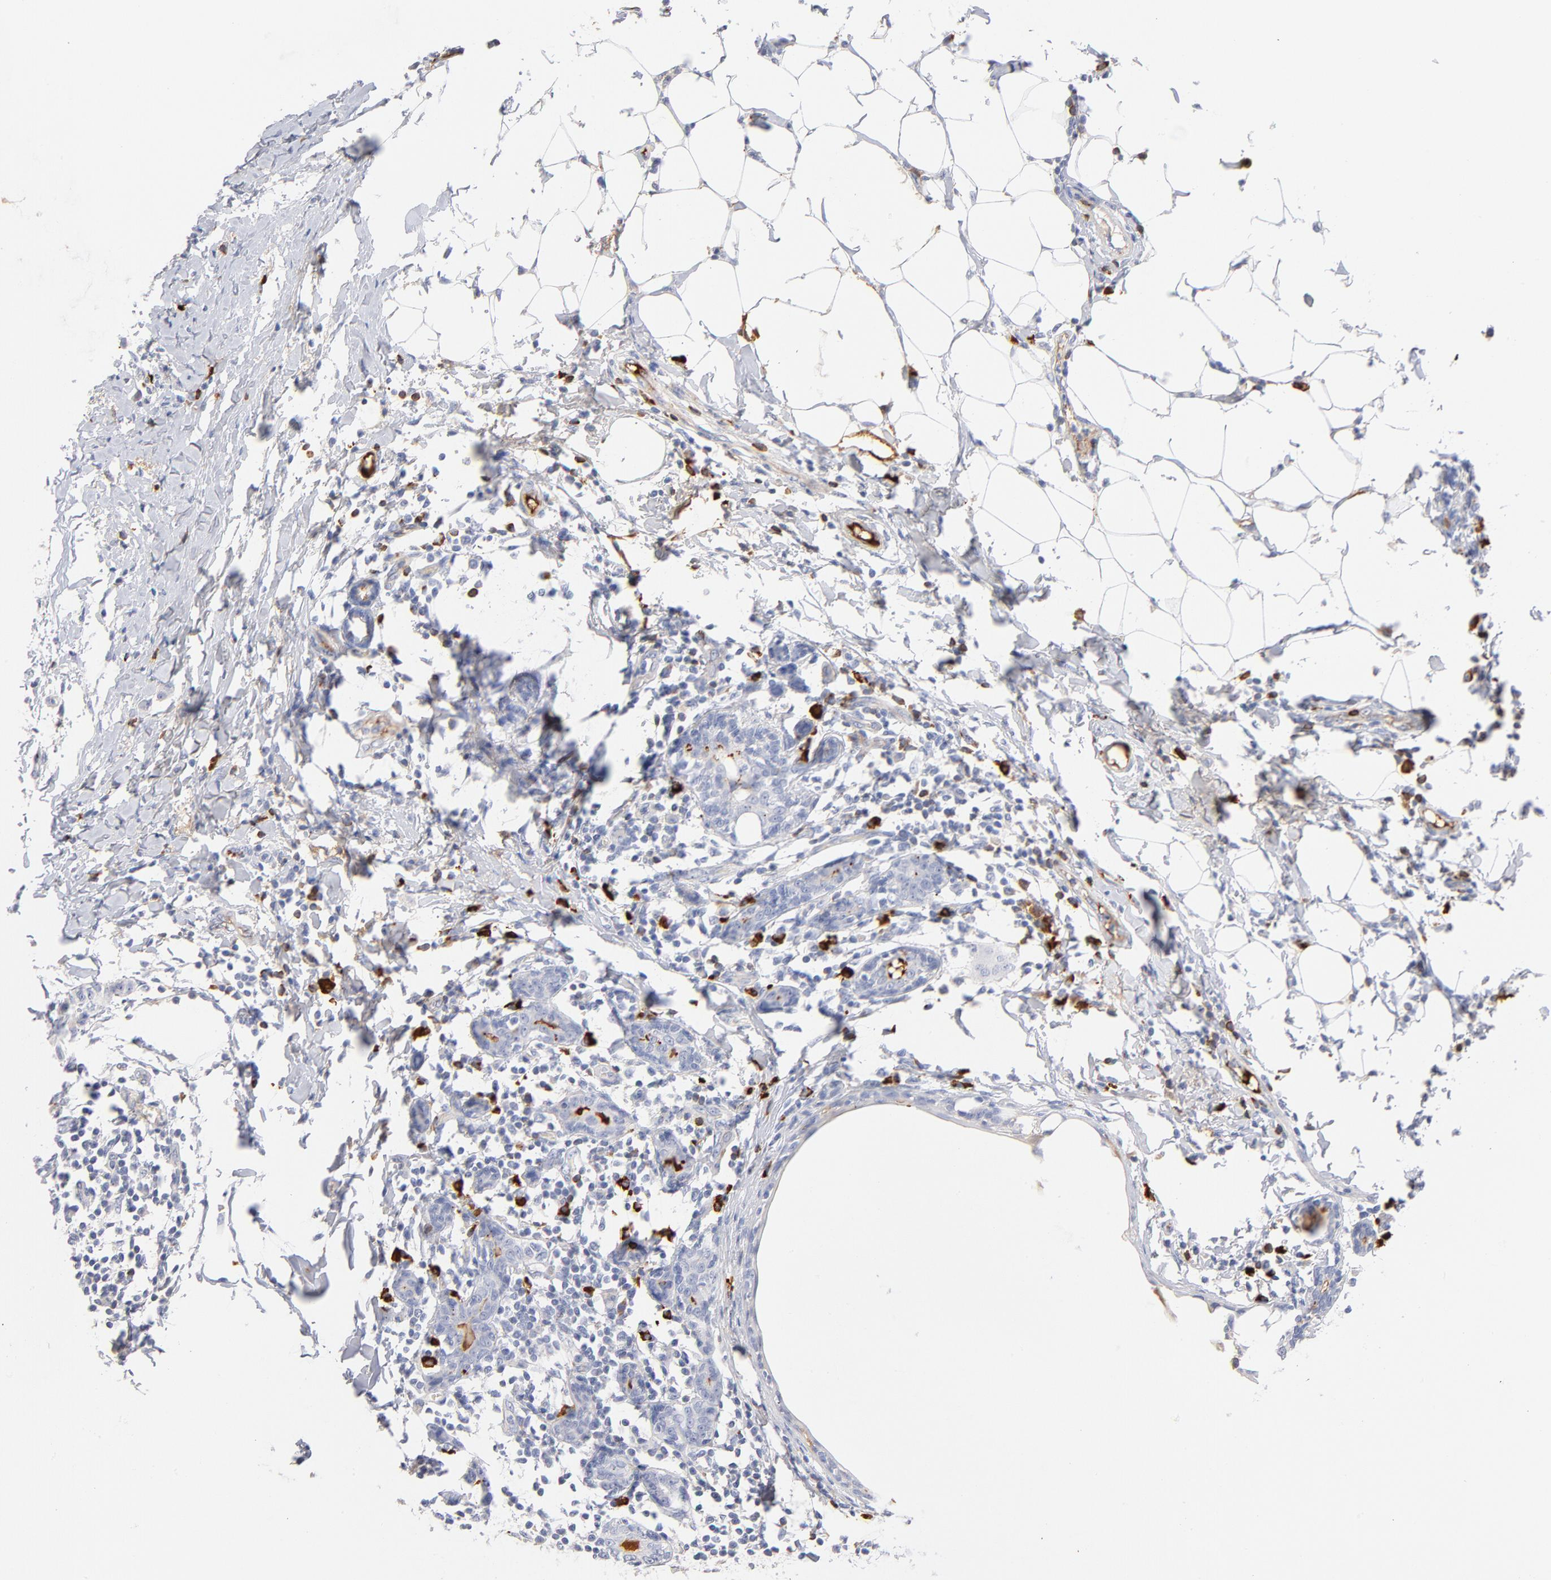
{"staining": {"intensity": "negative", "quantity": "none", "location": "none"}, "tissue": "breast cancer", "cell_type": "Tumor cells", "image_type": "cancer", "snomed": [{"axis": "morphology", "description": "Duct carcinoma"}, {"axis": "topography", "description": "Breast"}], "caption": "This is a image of IHC staining of breast invasive ductal carcinoma, which shows no expression in tumor cells.", "gene": "PLAT", "patient": {"sex": "female", "age": 40}}